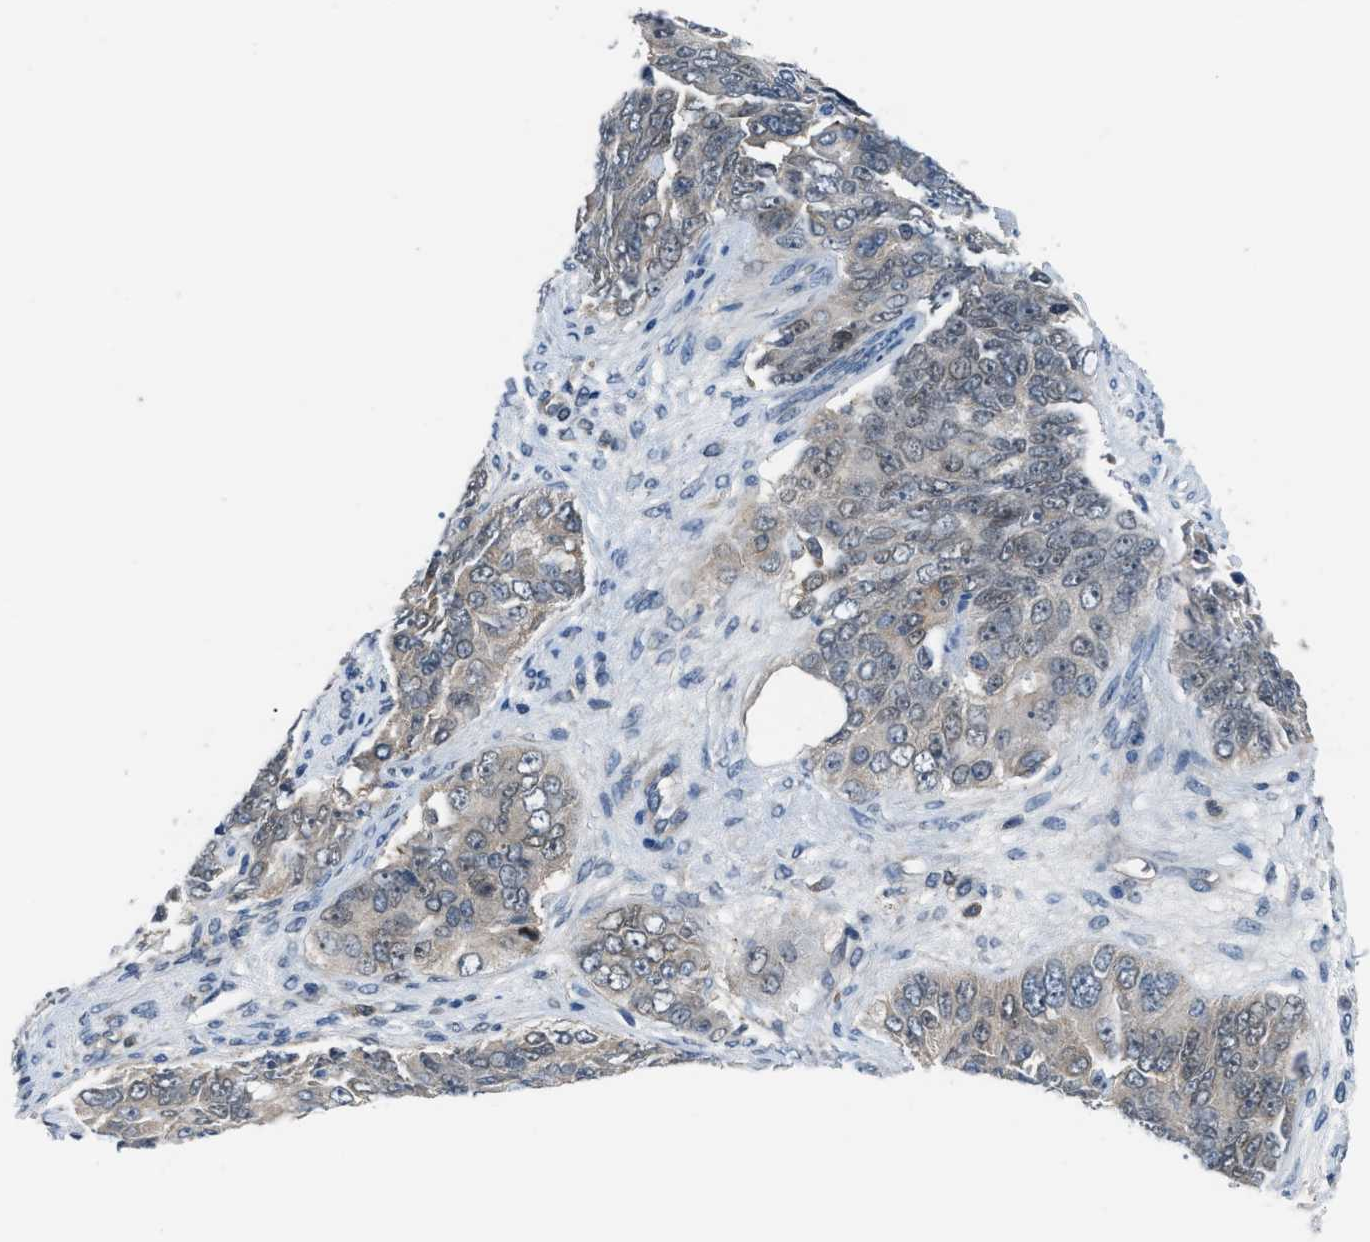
{"staining": {"intensity": "weak", "quantity": ">75%", "location": "cytoplasmic/membranous"}, "tissue": "ovarian cancer", "cell_type": "Tumor cells", "image_type": "cancer", "snomed": [{"axis": "morphology", "description": "Carcinoma, endometroid"}, {"axis": "topography", "description": "Ovary"}], "caption": "Ovarian endometroid carcinoma tissue reveals weak cytoplasmic/membranous positivity in approximately >75% of tumor cells, visualized by immunohistochemistry.", "gene": "BAZ2B", "patient": {"sex": "female", "age": 51}}